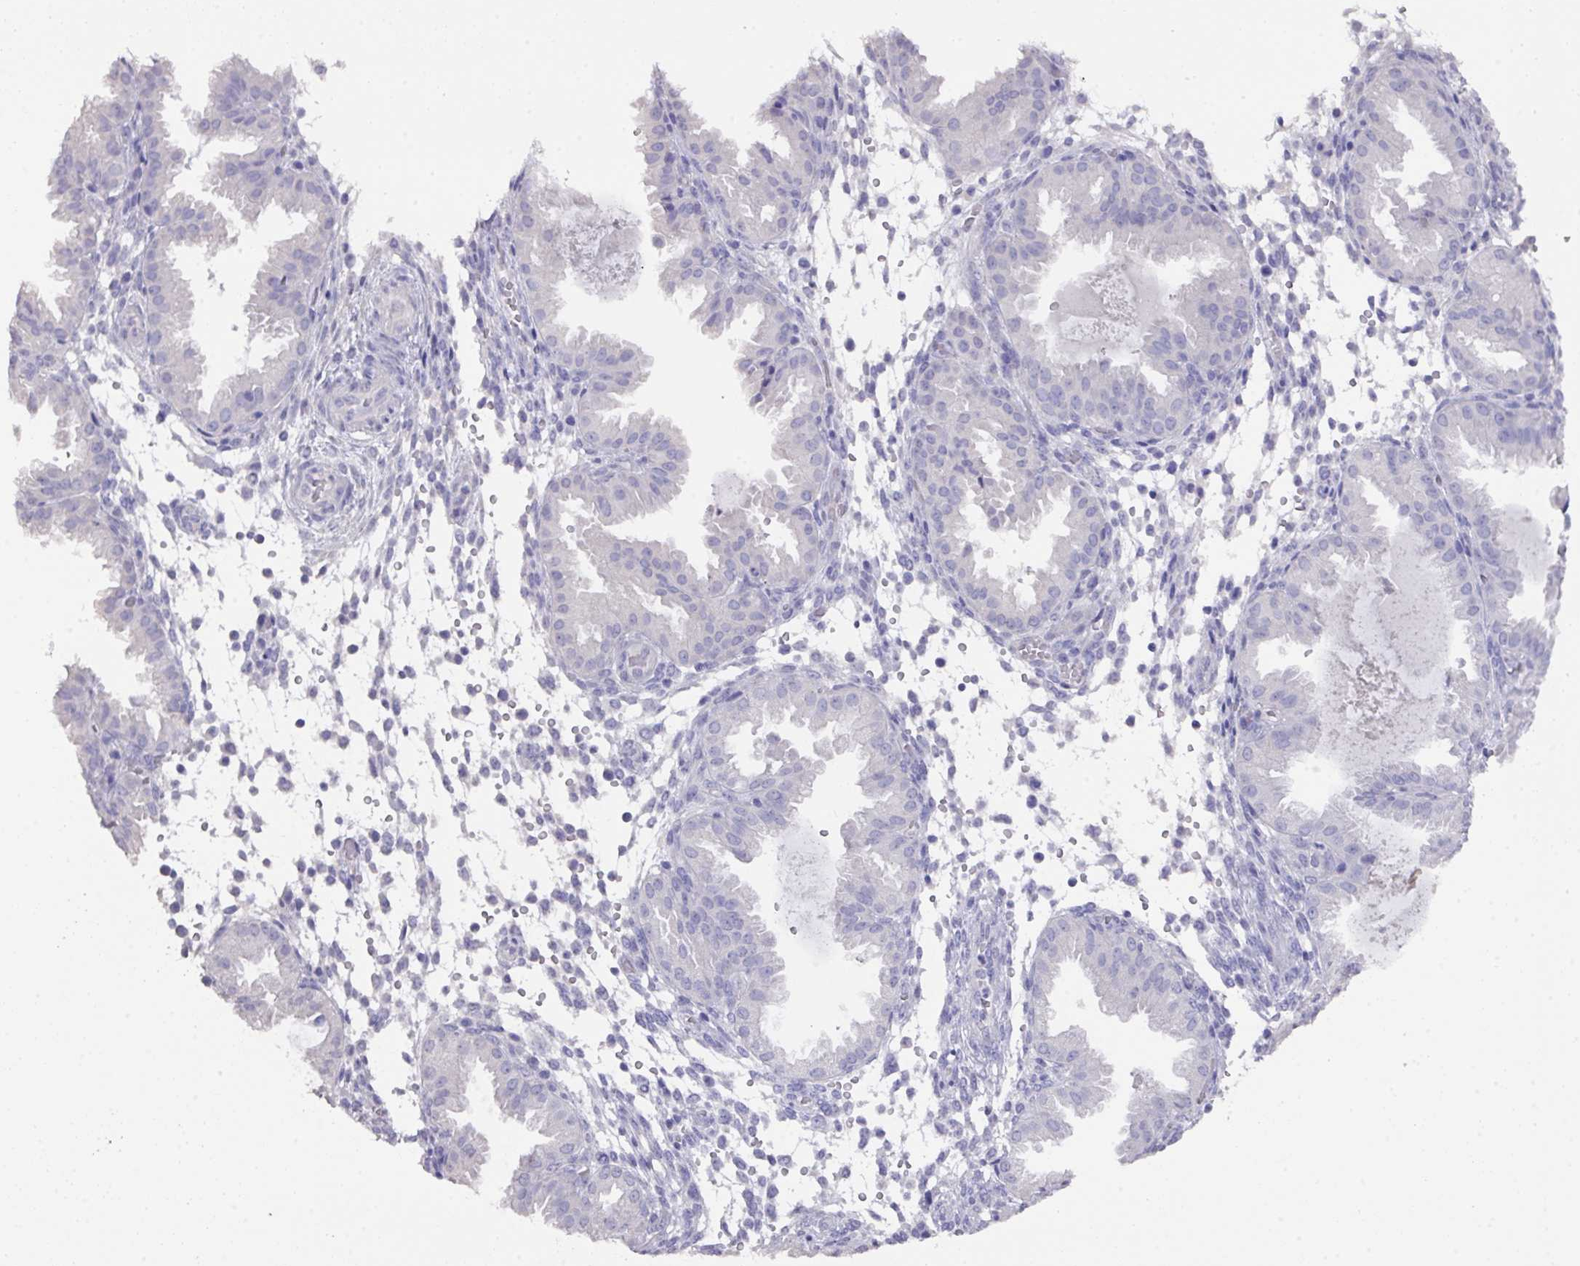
{"staining": {"intensity": "negative", "quantity": "none", "location": "none"}, "tissue": "endometrium", "cell_type": "Cells in endometrial stroma", "image_type": "normal", "snomed": [{"axis": "morphology", "description": "Normal tissue, NOS"}, {"axis": "topography", "description": "Endometrium"}], "caption": "Cells in endometrial stroma show no significant protein staining in benign endometrium. (DAB immunohistochemistry (IHC) with hematoxylin counter stain).", "gene": "DAZ1", "patient": {"sex": "female", "age": 33}}